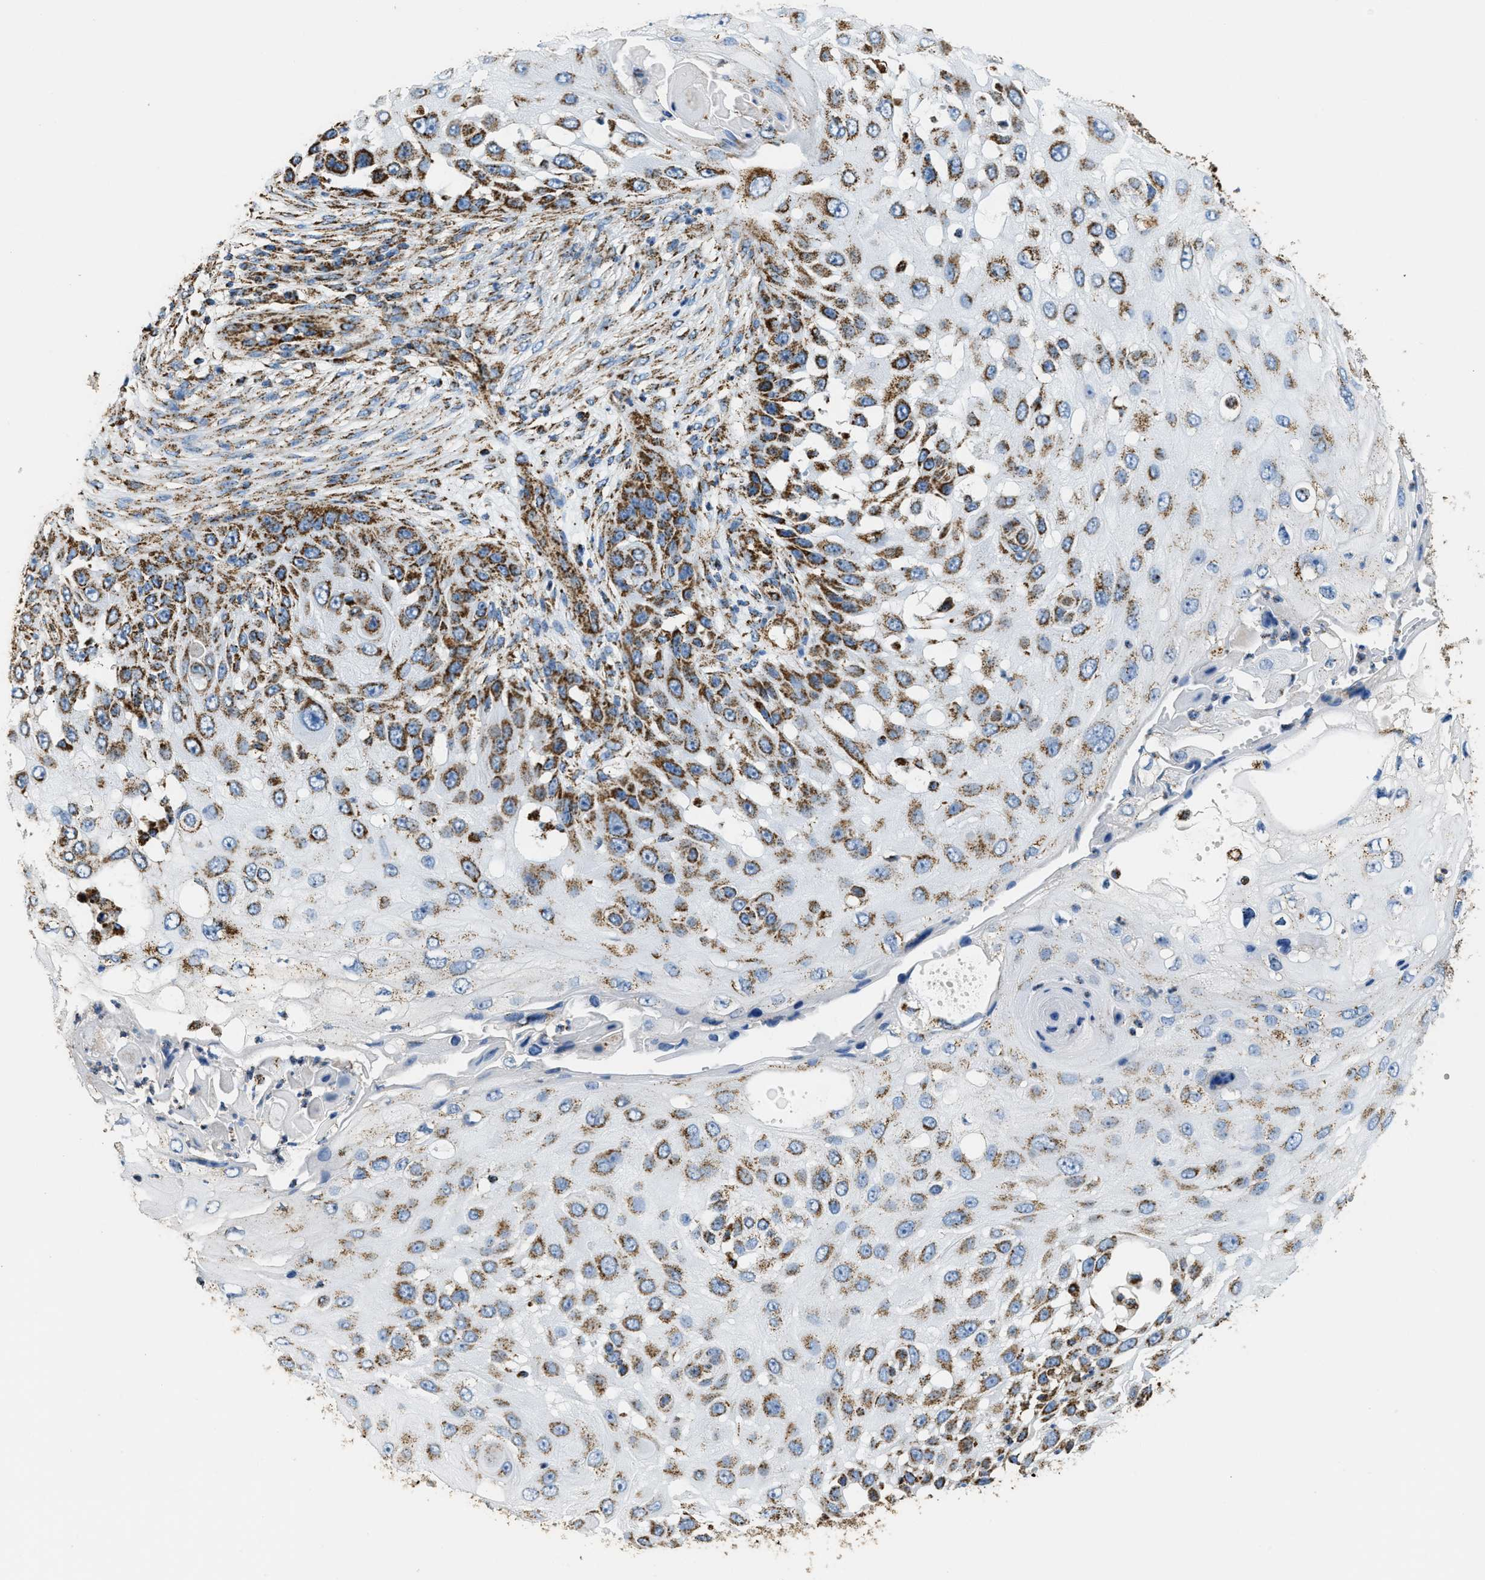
{"staining": {"intensity": "moderate", "quantity": ">75%", "location": "cytoplasmic/membranous"}, "tissue": "skin cancer", "cell_type": "Tumor cells", "image_type": "cancer", "snomed": [{"axis": "morphology", "description": "Squamous cell carcinoma, NOS"}, {"axis": "topography", "description": "Skin"}], "caption": "DAB (3,3'-diaminobenzidine) immunohistochemical staining of skin cancer (squamous cell carcinoma) exhibits moderate cytoplasmic/membranous protein positivity in about >75% of tumor cells.", "gene": "IRX6", "patient": {"sex": "female", "age": 44}}